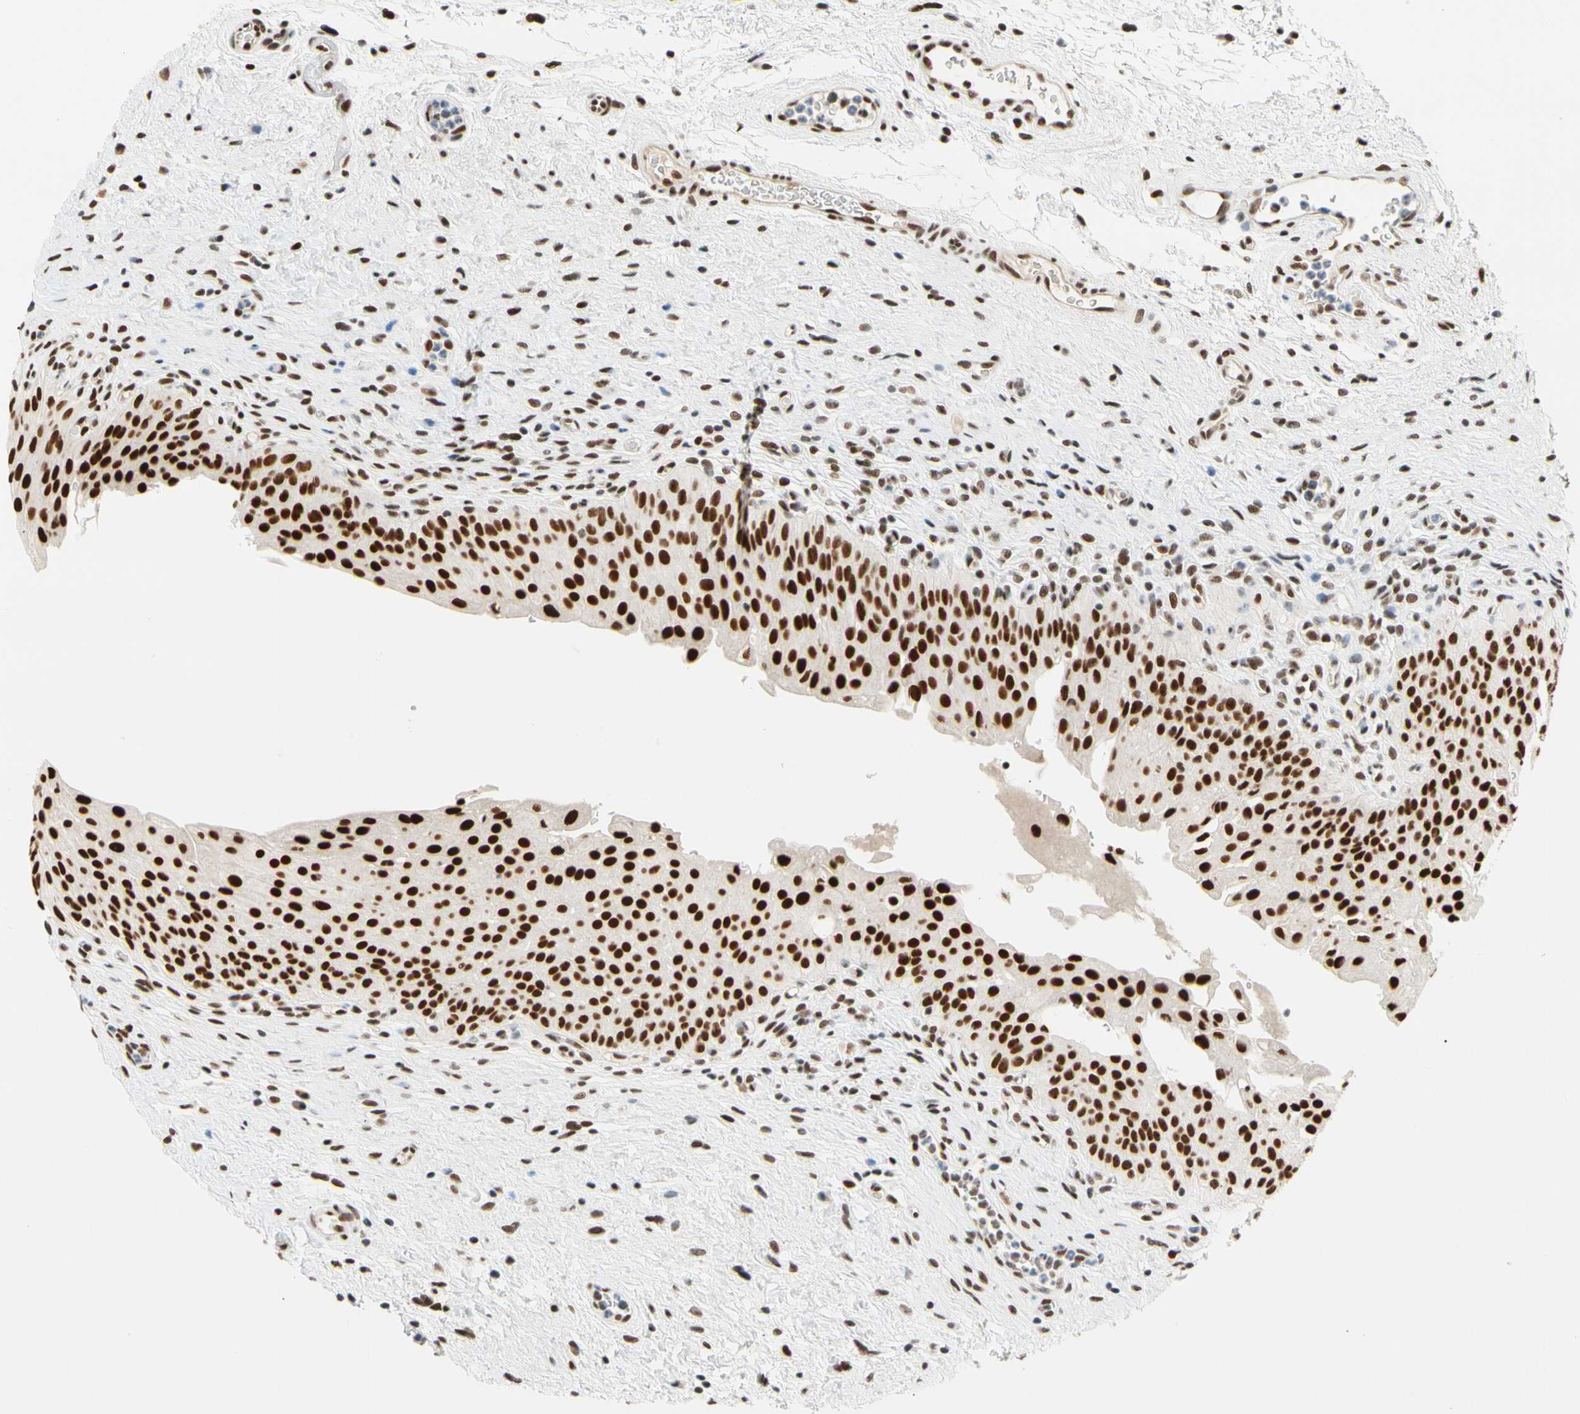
{"staining": {"intensity": "strong", "quantity": ">75%", "location": "nuclear"}, "tissue": "urinary bladder", "cell_type": "Urothelial cells", "image_type": "normal", "snomed": [{"axis": "morphology", "description": "Normal tissue, NOS"}, {"axis": "morphology", "description": "Urothelial carcinoma, High grade"}, {"axis": "topography", "description": "Urinary bladder"}], "caption": "Protein staining of normal urinary bladder exhibits strong nuclear positivity in about >75% of urothelial cells.", "gene": "ZSCAN16", "patient": {"sex": "male", "age": 46}}